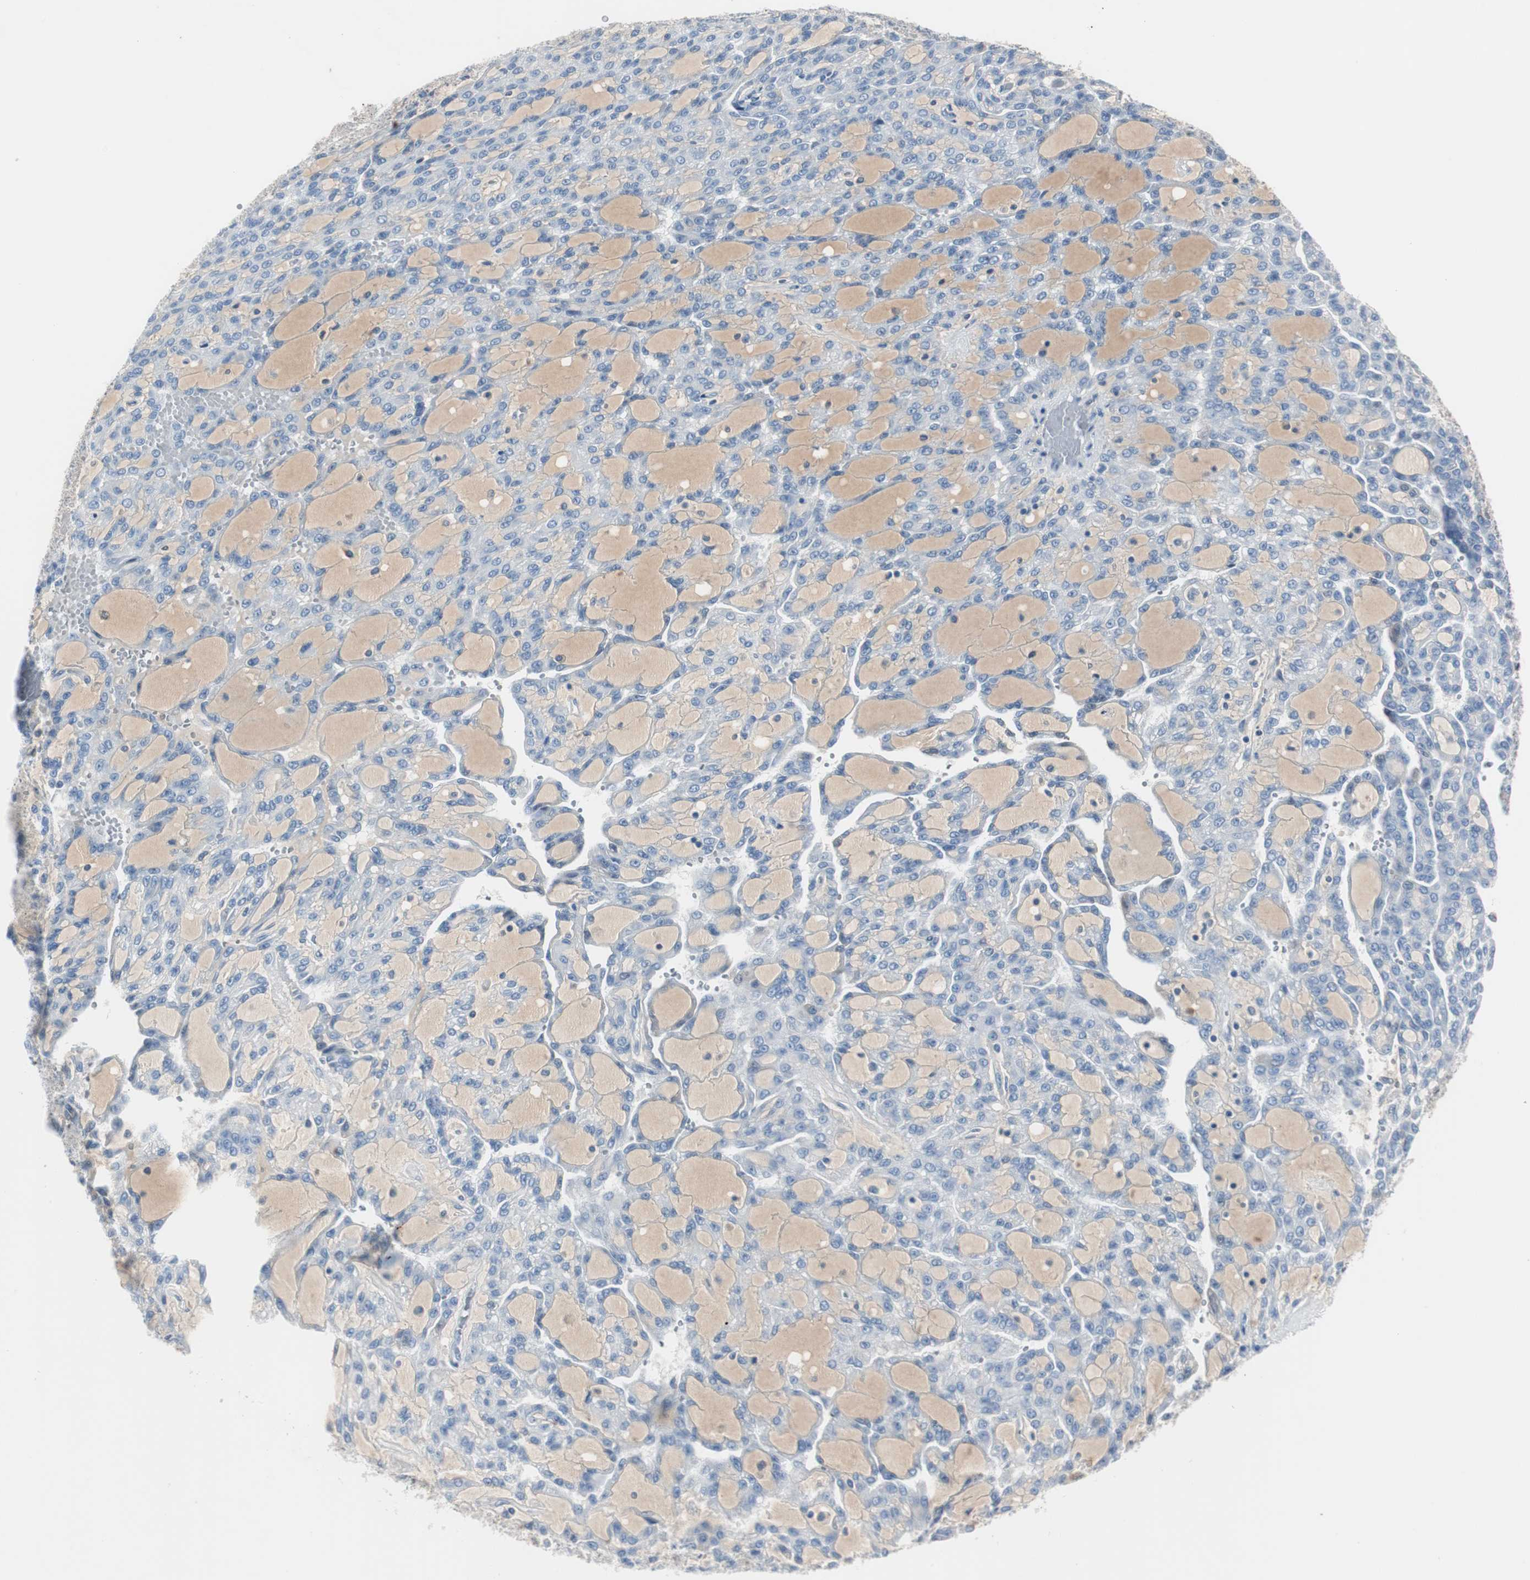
{"staining": {"intensity": "negative", "quantity": "none", "location": "none"}, "tissue": "renal cancer", "cell_type": "Tumor cells", "image_type": "cancer", "snomed": [{"axis": "morphology", "description": "Adenocarcinoma, NOS"}, {"axis": "topography", "description": "Kidney"}], "caption": "Immunohistochemistry (IHC) micrograph of neoplastic tissue: adenocarcinoma (renal) stained with DAB (3,3'-diaminobenzidine) exhibits no significant protein positivity in tumor cells.", "gene": "SERPINF1", "patient": {"sex": "male", "age": 63}}